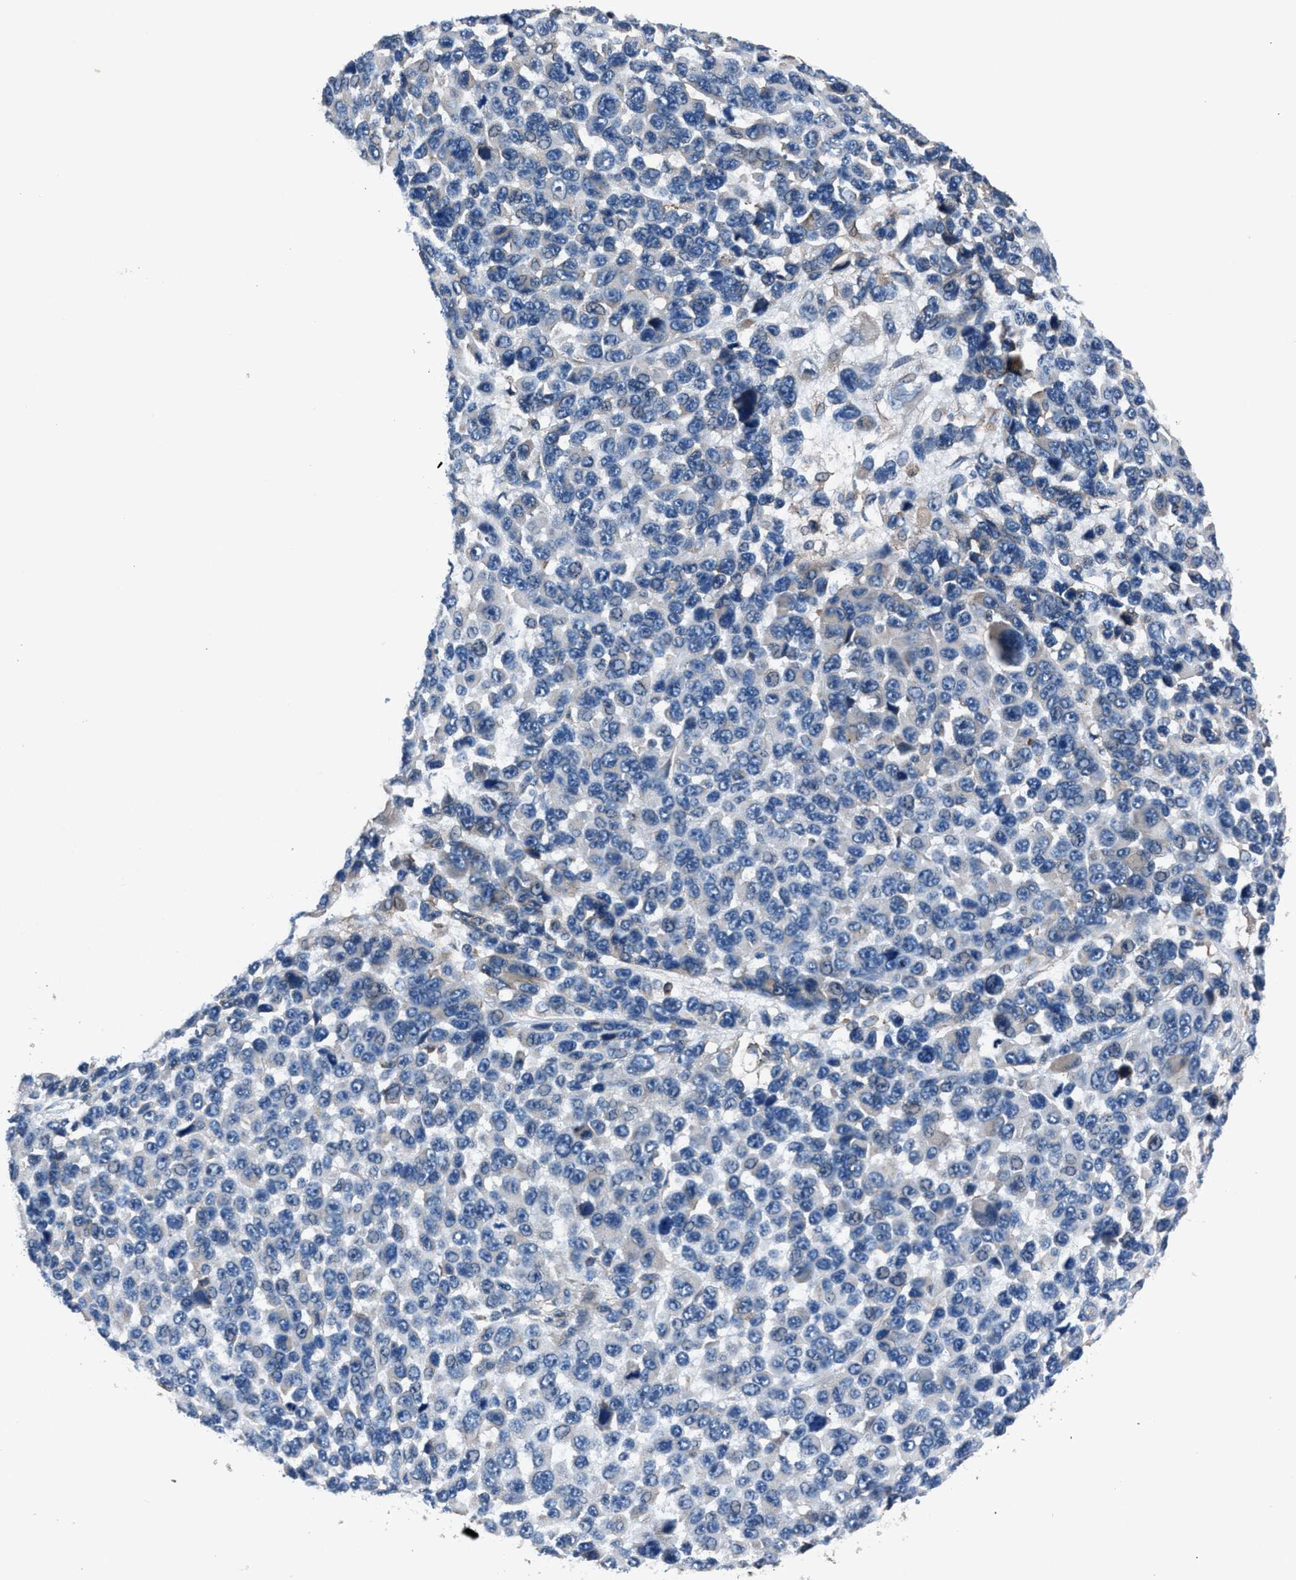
{"staining": {"intensity": "negative", "quantity": "none", "location": "none"}, "tissue": "melanoma", "cell_type": "Tumor cells", "image_type": "cancer", "snomed": [{"axis": "morphology", "description": "Malignant melanoma, NOS"}, {"axis": "topography", "description": "Skin"}], "caption": "This is an immunohistochemistry histopathology image of melanoma. There is no staining in tumor cells.", "gene": "MFSD11", "patient": {"sex": "male", "age": 53}}